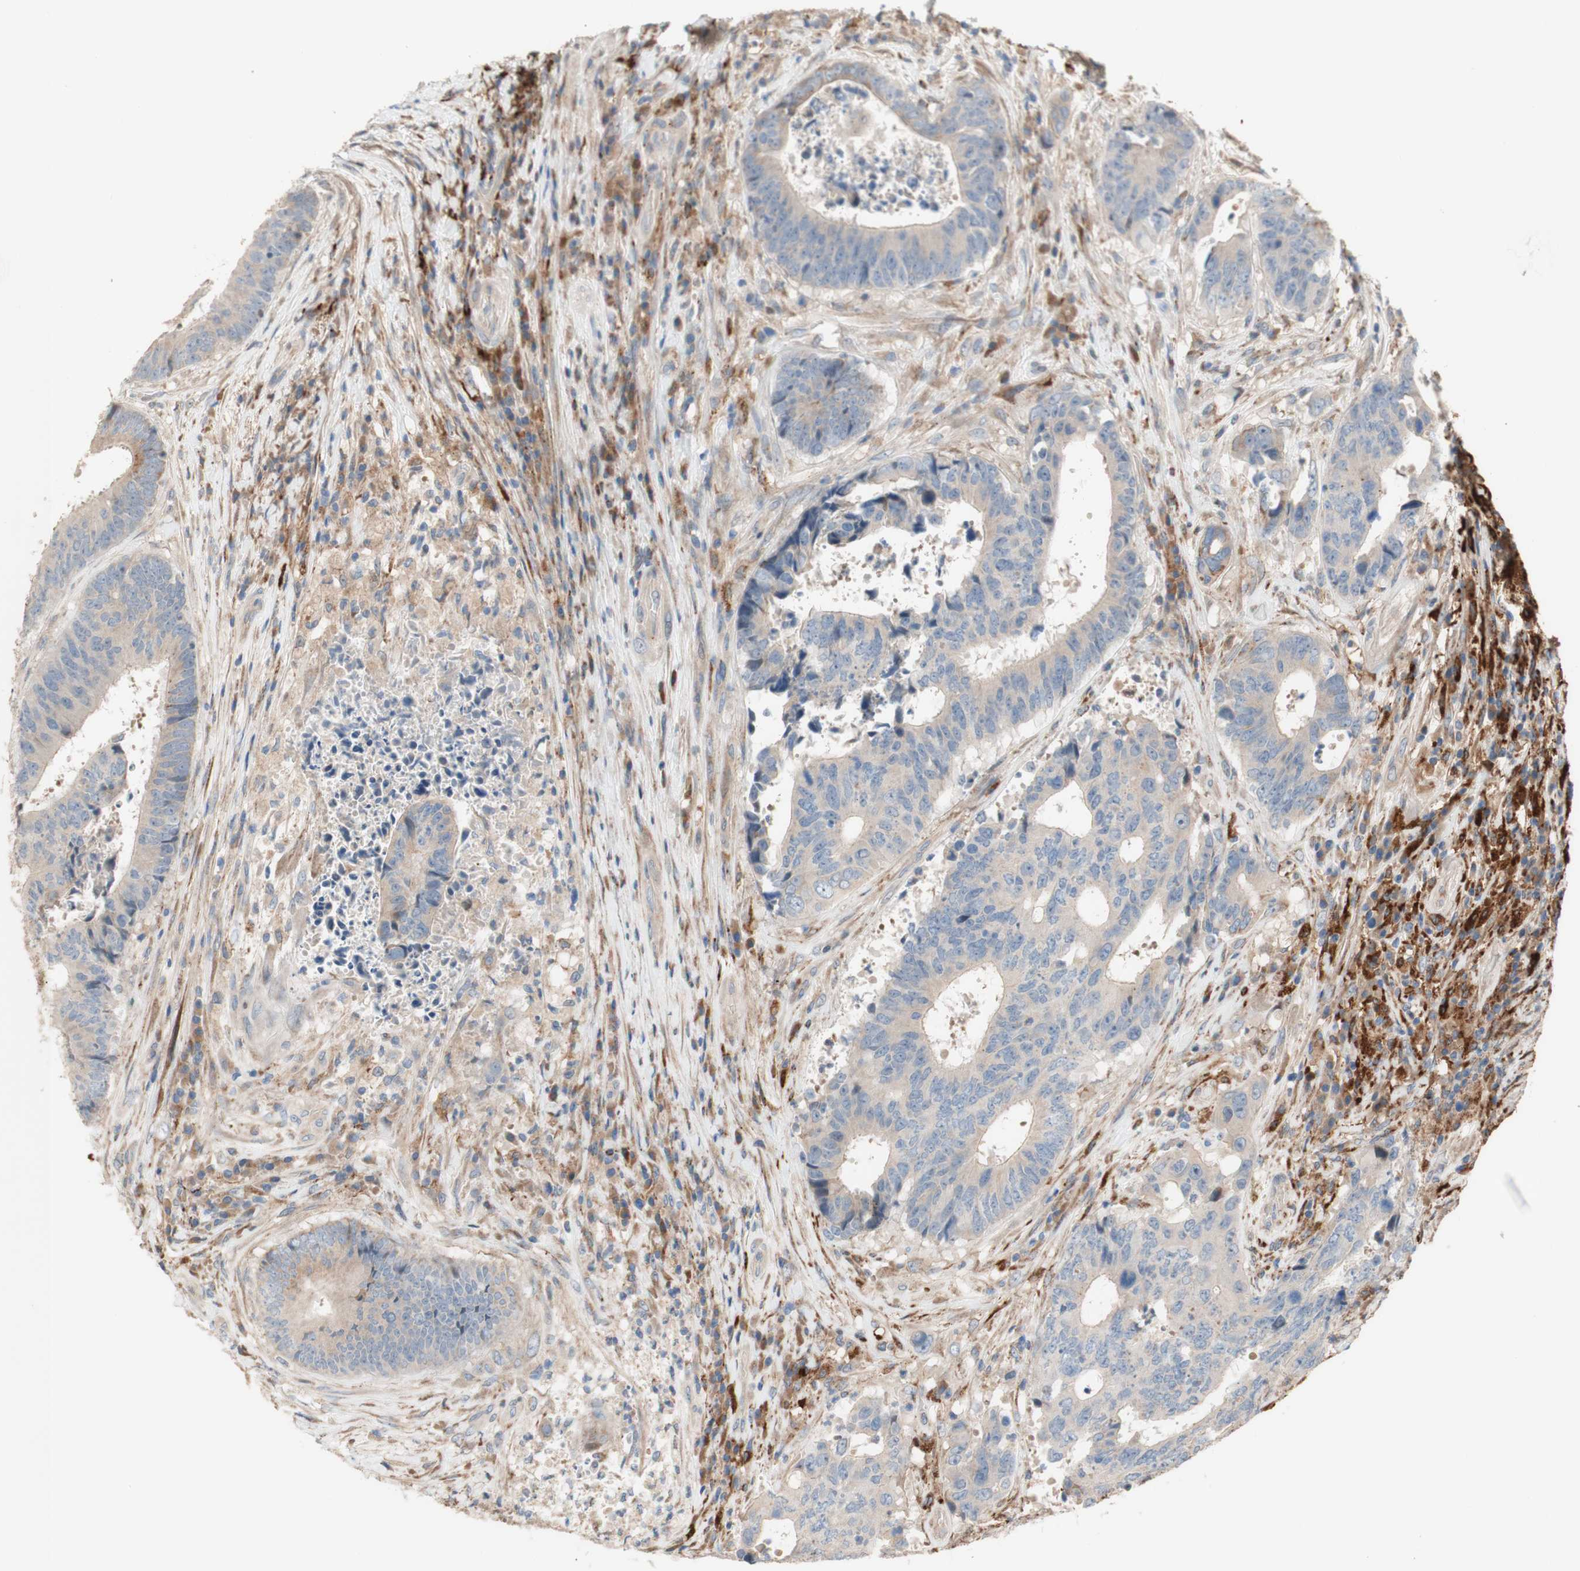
{"staining": {"intensity": "negative", "quantity": "none", "location": "none"}, "tissue": "colorectal cancer", "cell_type": "Tumor cells", "image_type": "cancer", "snomed": [{"axis": "morphology", "description": "Adenocarcinoma, NOS"}, {"axis": "topography", "description": "Rectum"}], "caption": "The micrograph exhibits no staining of tumor cells in adenocarcinoma (colorectal).", "gene": "PTPN21", "patient": {"sex": "male", "age": 72}}